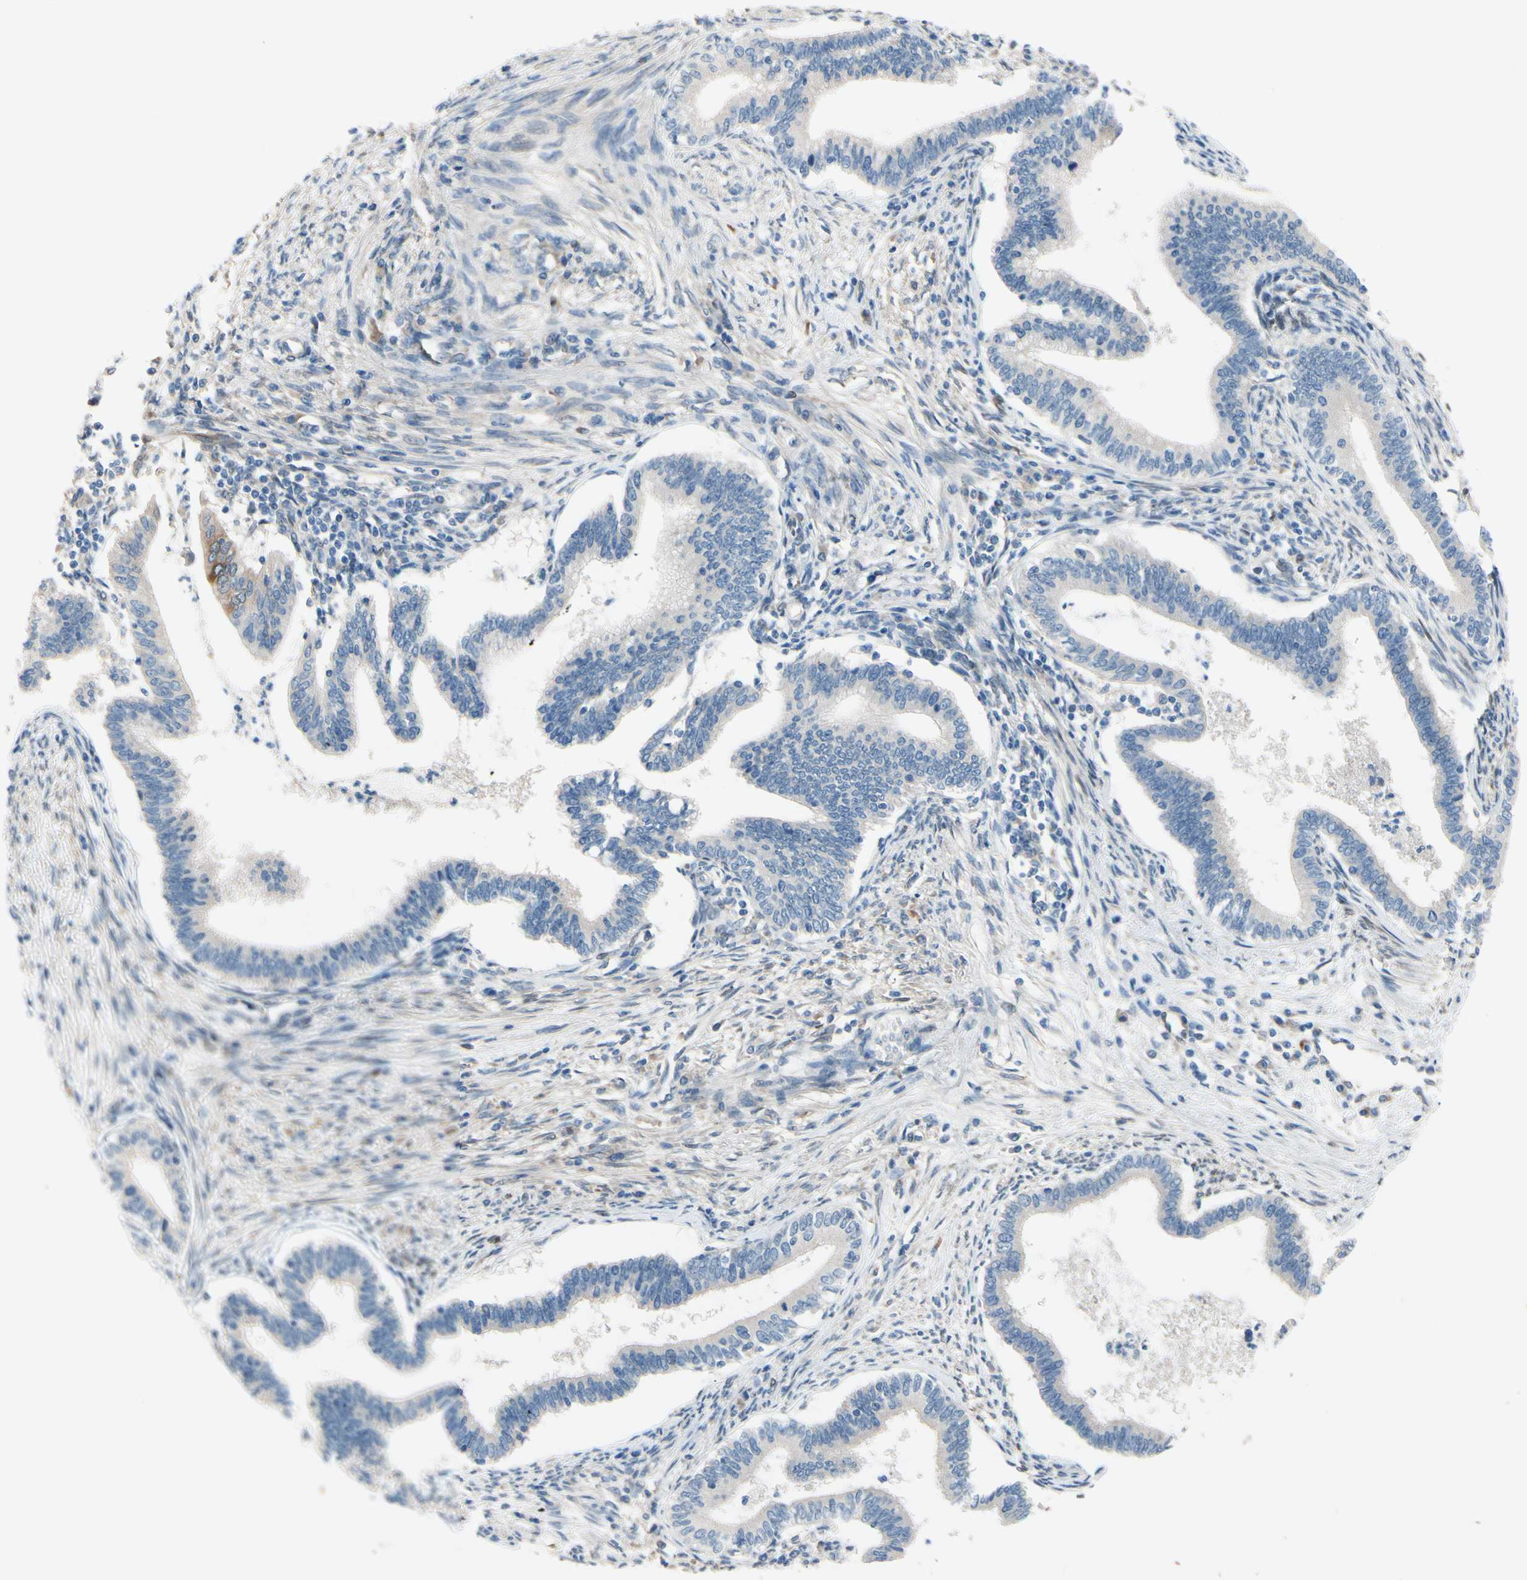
{"staining": {"intensity": "negative", "quantity": "none", "location": "none"}, "tissue": "cervical cancer", "cell_type": "Tumor cells", "image_type": "cancer", "snomed": [{"axis": "morphology", "description": "Adenocarcinoma, NOS"}, {"axis": "topography", "description": "Cervix"}], "caption": "Photomicrograph shows no significant protein positivity in tumor cells of adenocarcinoma (cervical). Brightfield microscopy of immunohistochemistry stained with DAB (brown) and hematoxylin (blue), captured at high magnification.", "gene": "PRXL2A", "patient": {"sex": "female", "age": 36}}